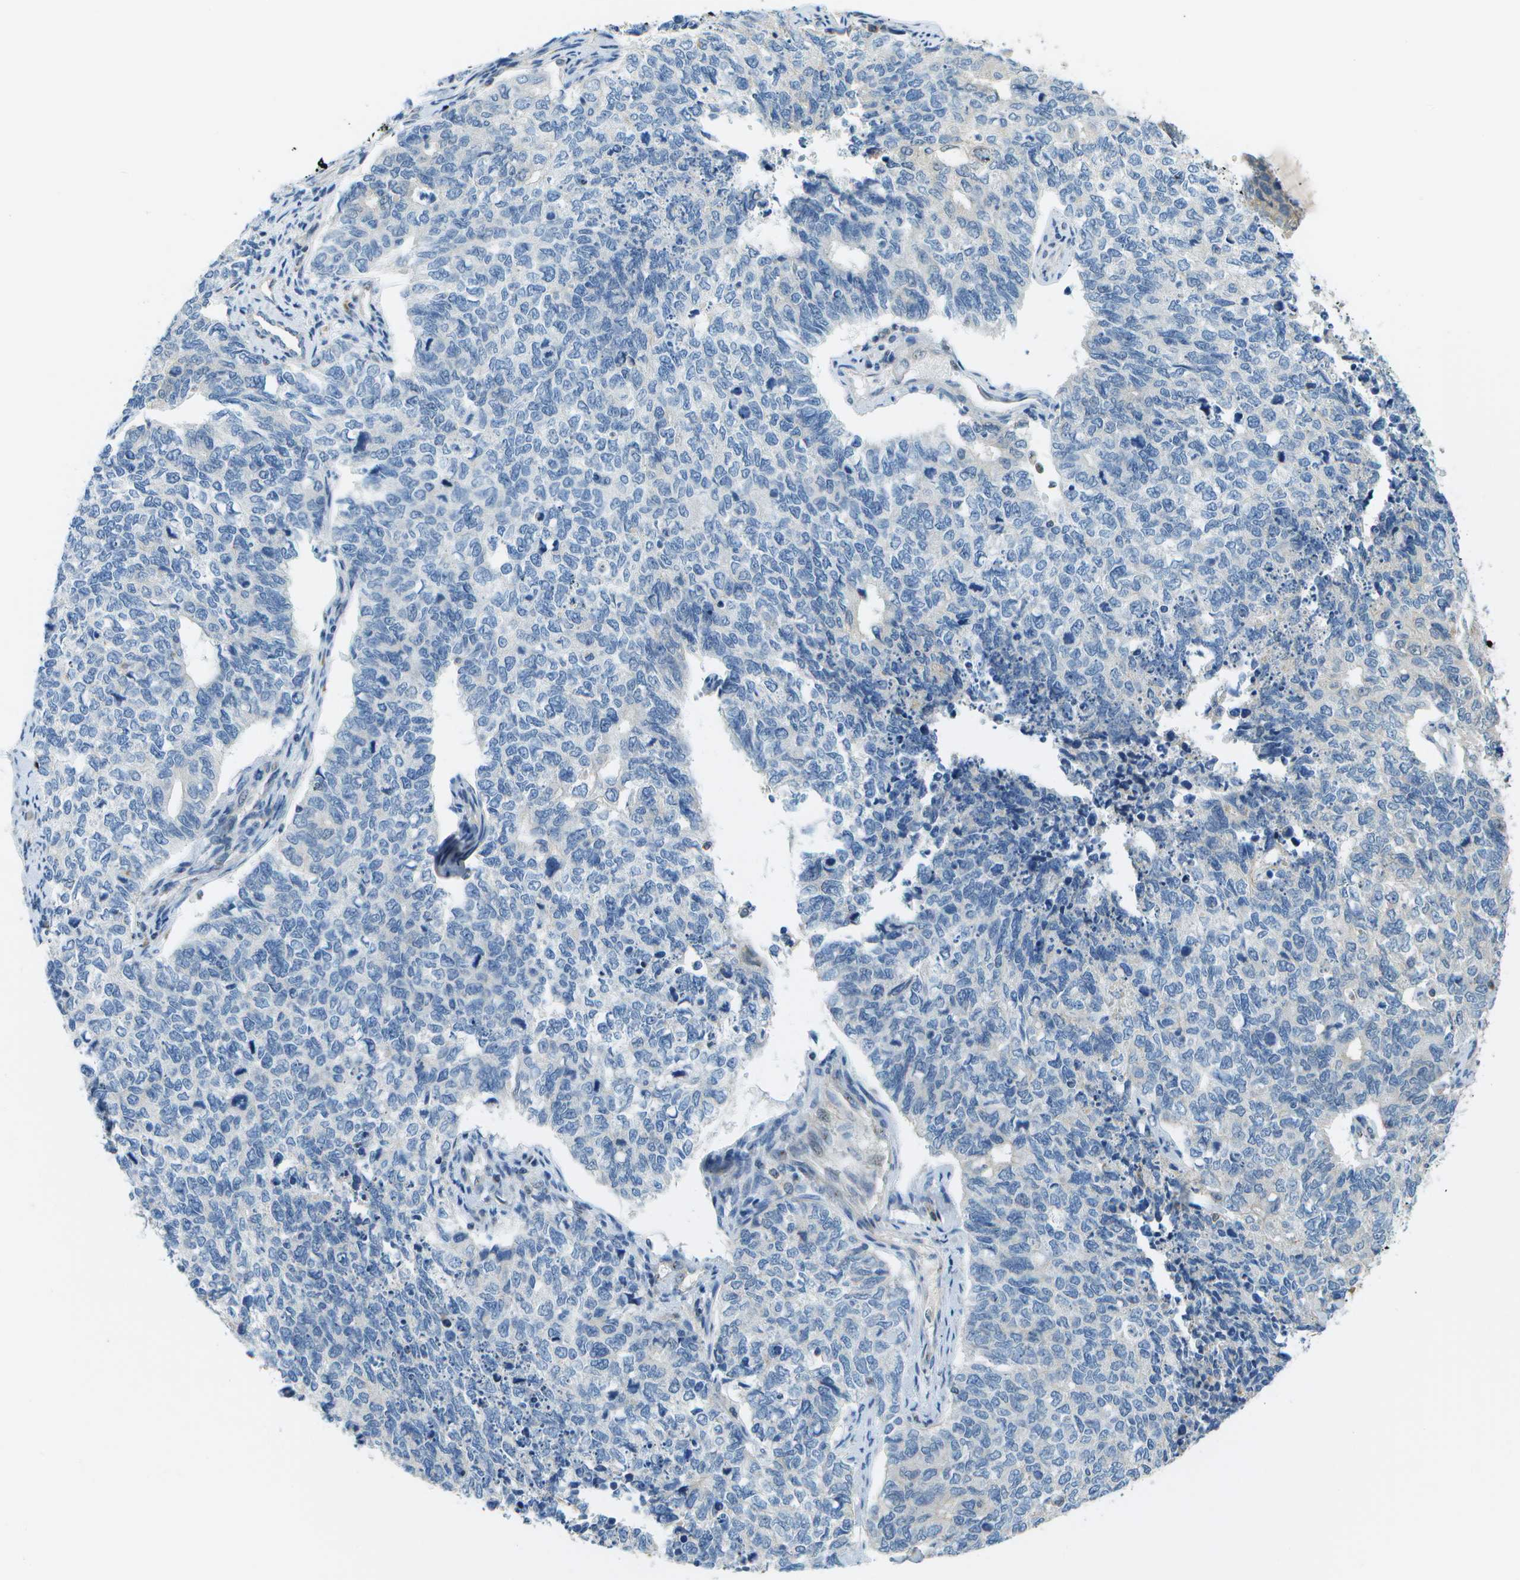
{"staining": {"intensity": "negative", "quantity": "none", "location": "none"}, "tissue": "cervical cancer", "cell_type": "Tumor cells", "image_type": "cancer", "snomed": [{"axis": "morphology", "description": "Squamous cell carcinoma, NOS"}, {"axis": "topography", "description": "Cervix"}], "caption": "Tumor cells are negative for brown protein staining in cervical cancer (squamous cell carcinoma).", "gene": "PTGIS", "patient": {"sex": "female", "age": 63}}